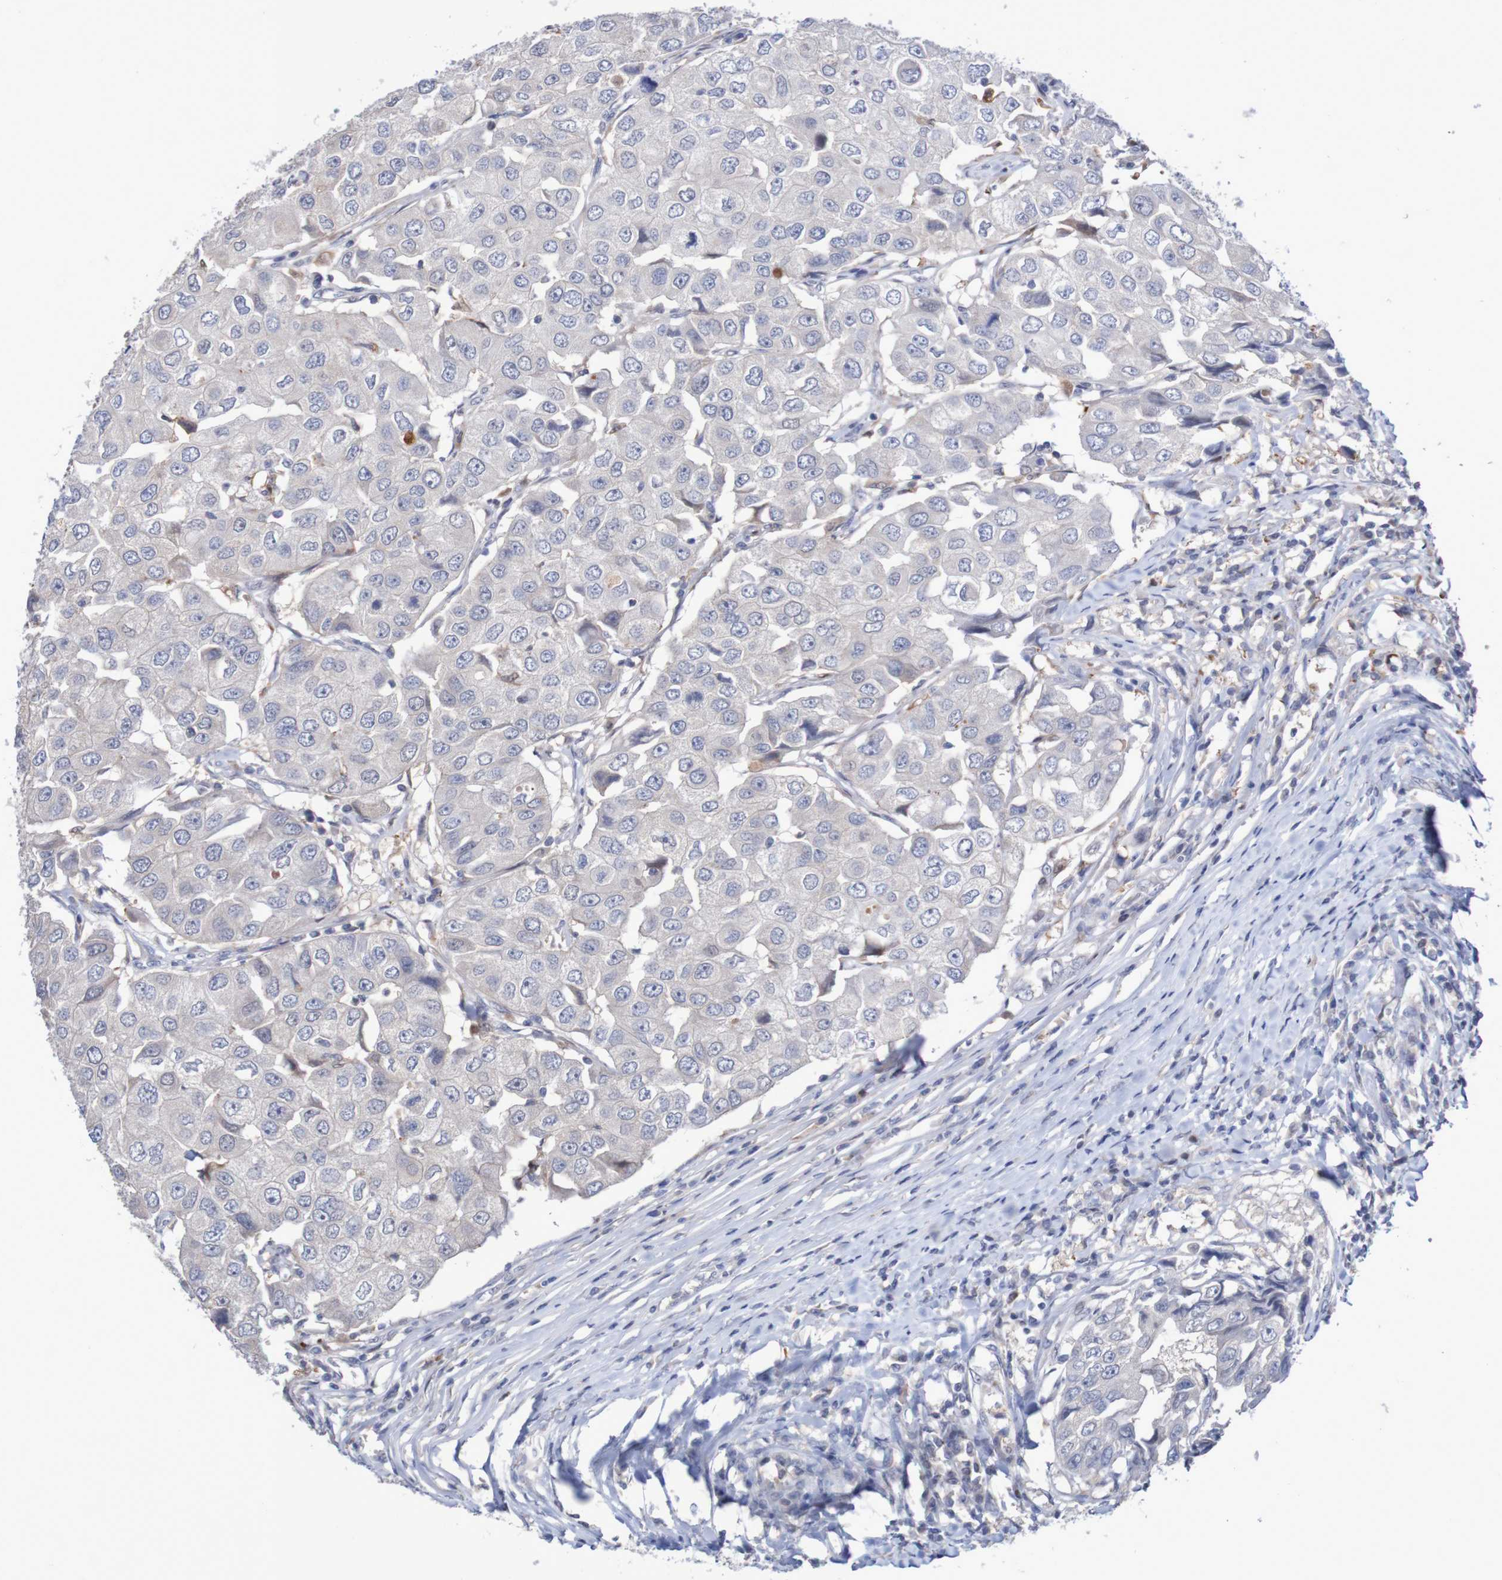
{"staining": {"intensity": "negative", "quantity": "none", "location": "none"}, "tissue": "breast cancer", "cell_type": "Tumor cells", "image_type": "cancer", "snomed": [{"axis": "morphology", "description": "Duct carcinoma"}, {"axis": "topography", "description": "Breast"}], "caption": "An image of breast cancer stained for a protein exhibits no brown staining in tumor cells.", "gene": "FBP2", "patient": {"sex": "female", "age": 27}}